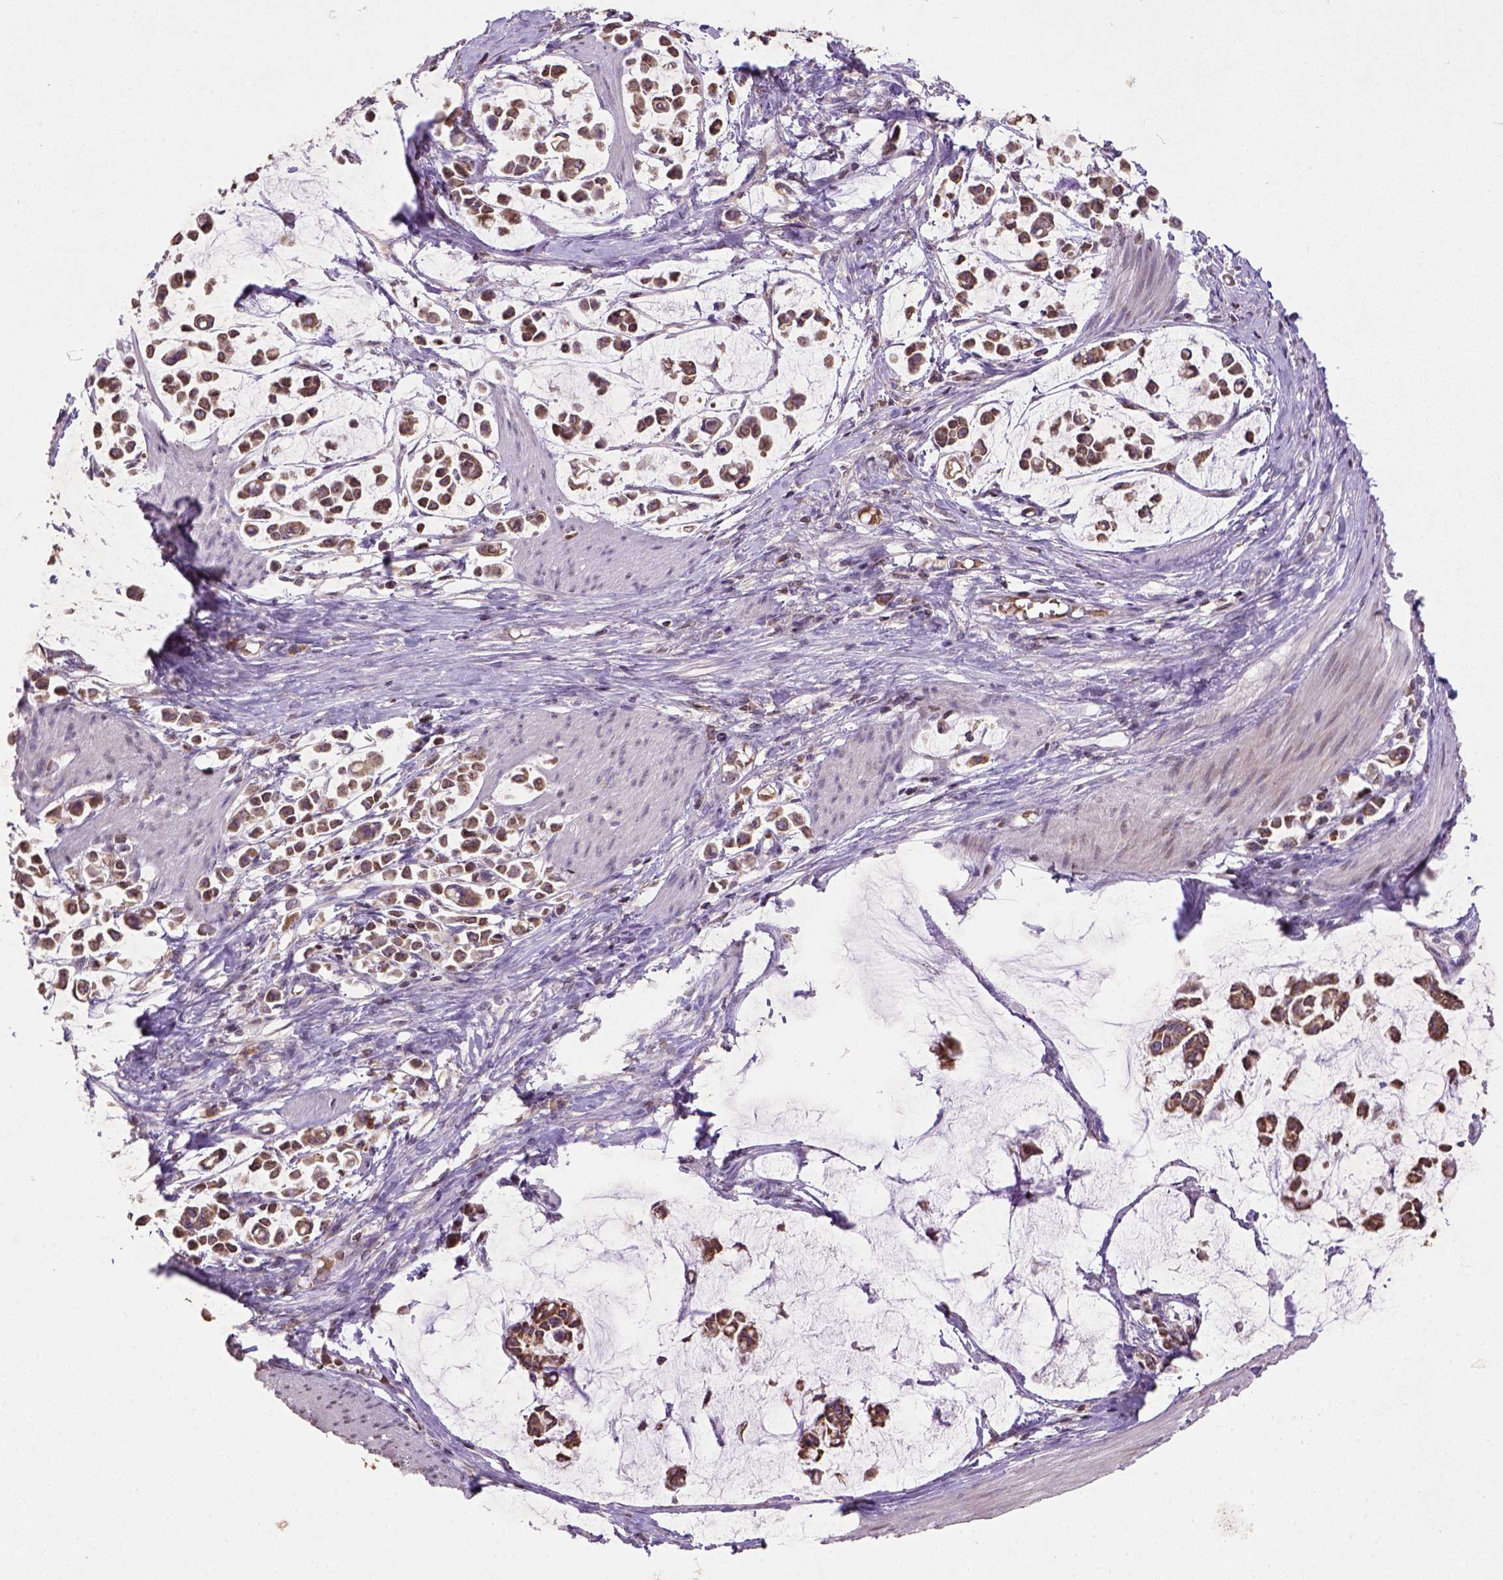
{"staining": {"intensity": "moderate", "quantity": ">75%", "location": "cytoplasmic/membranous"}, "tissue": "stomach cancer", "cell_type": "Tumor cells", "image_type": "cancer", "snomed": [{"axis": "morphology", "description": "Adenocarcinoma, NOS"}, {"axis": "topography", "description": "Stomach"}], "caption": "Stomach cancer (adenocarcinoma) stained with DAB immunohistochemistry demonstrates medium levels of moderate cytoplasmic/membranous staining in about >75% of tumor cells.", "gene": "NUDT3", "patient": {"sex": "male", "age": 82}}